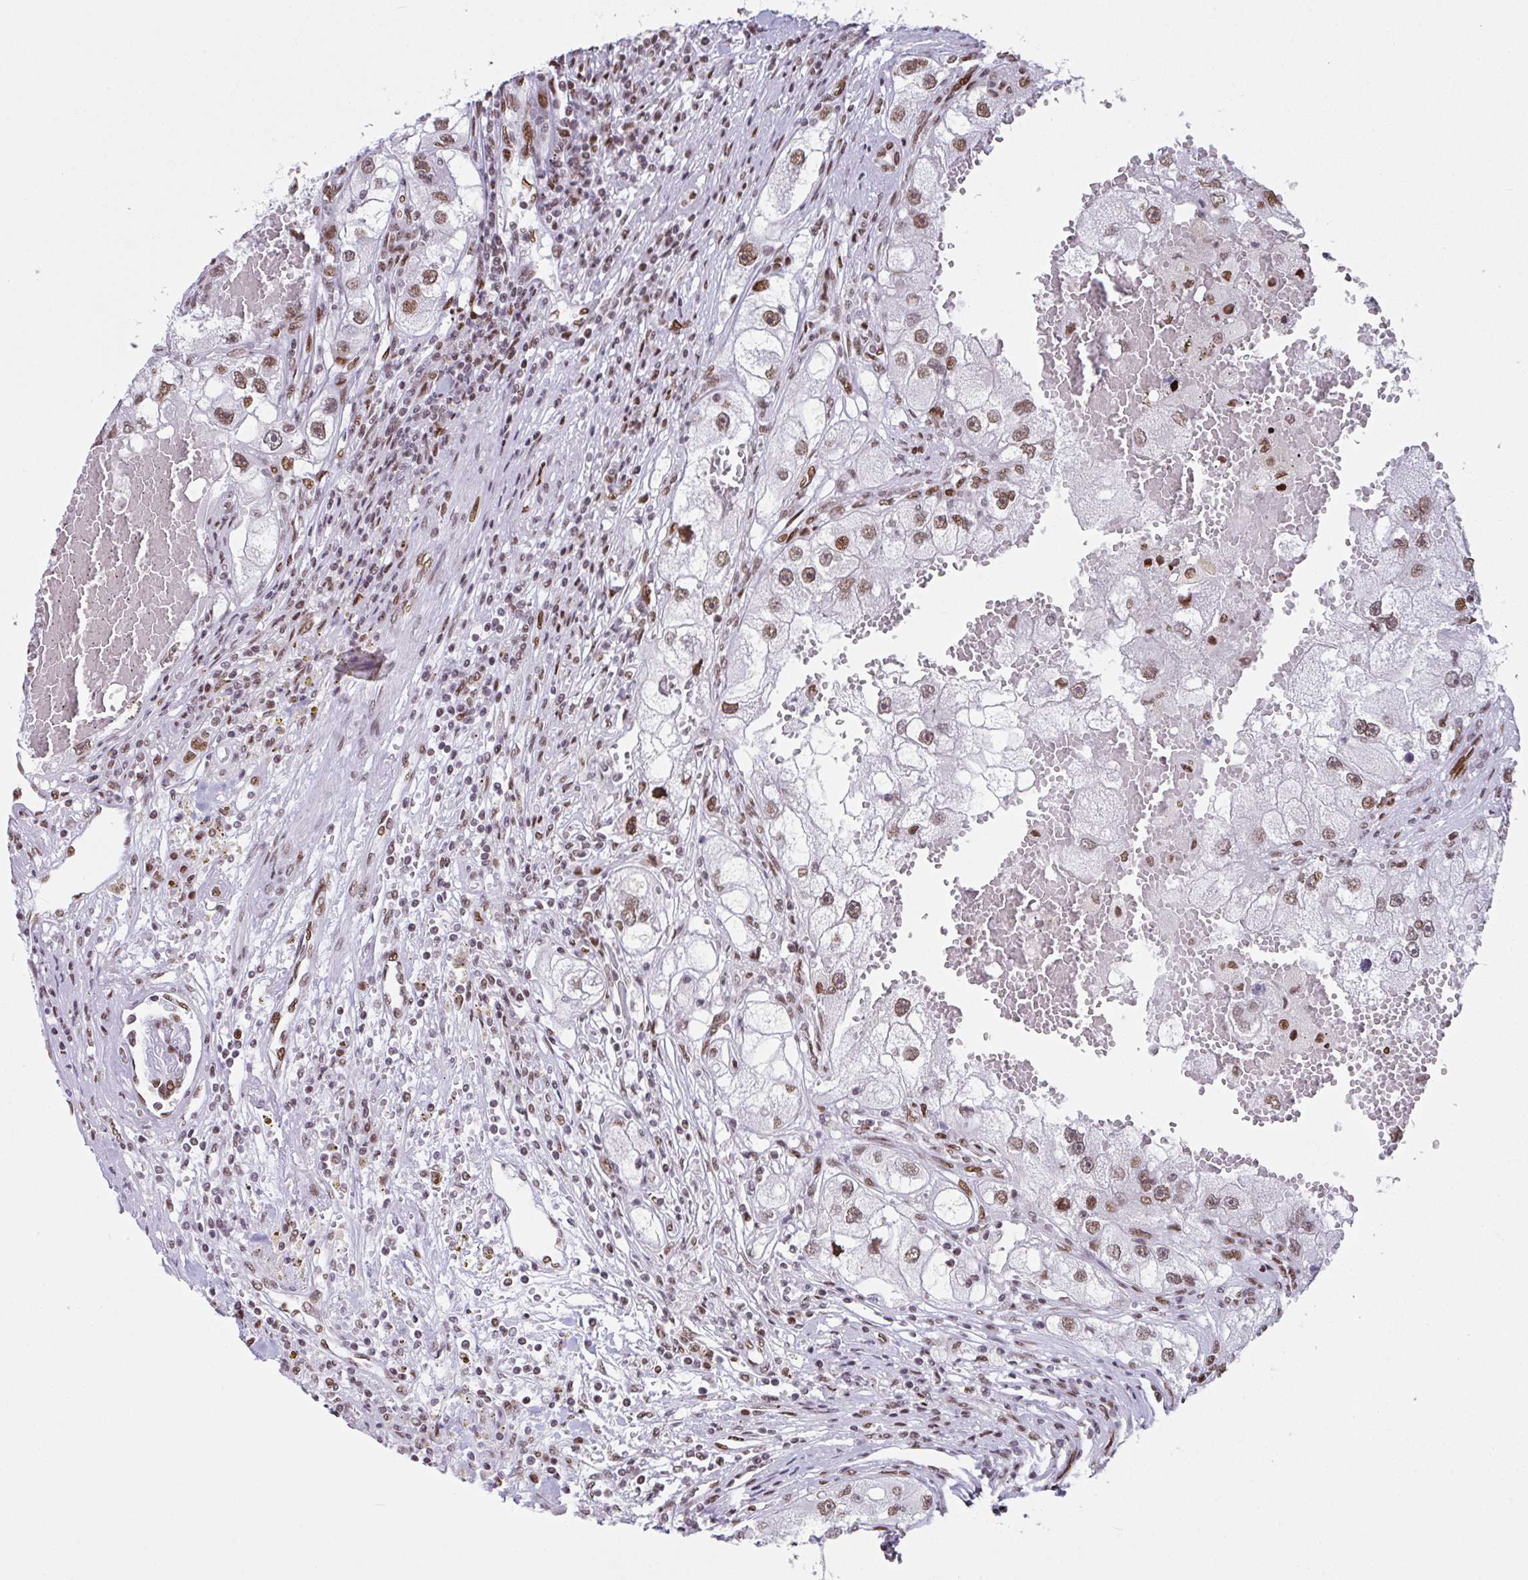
{"staining": {"intensity": "moderate", "quantity": ">75%", "location": "nuclear"}, "tissue": "renal cancer", "cell_type": "Tumor cells", "image_type": "cancer", "snomed": [{"axis": "morphology", "description": "Adenocarcinoma, NOS"}, {"axis": "topography", "description": "Kidney"}], "caption": "Protein positivity by immunohistochemistry reveals moderate nuclear expression in about >75% of tumor cells in renal cancer (adenocarcinoma).", "gene": "CLP1", "patient": {"sex": "male", "age": 63}}